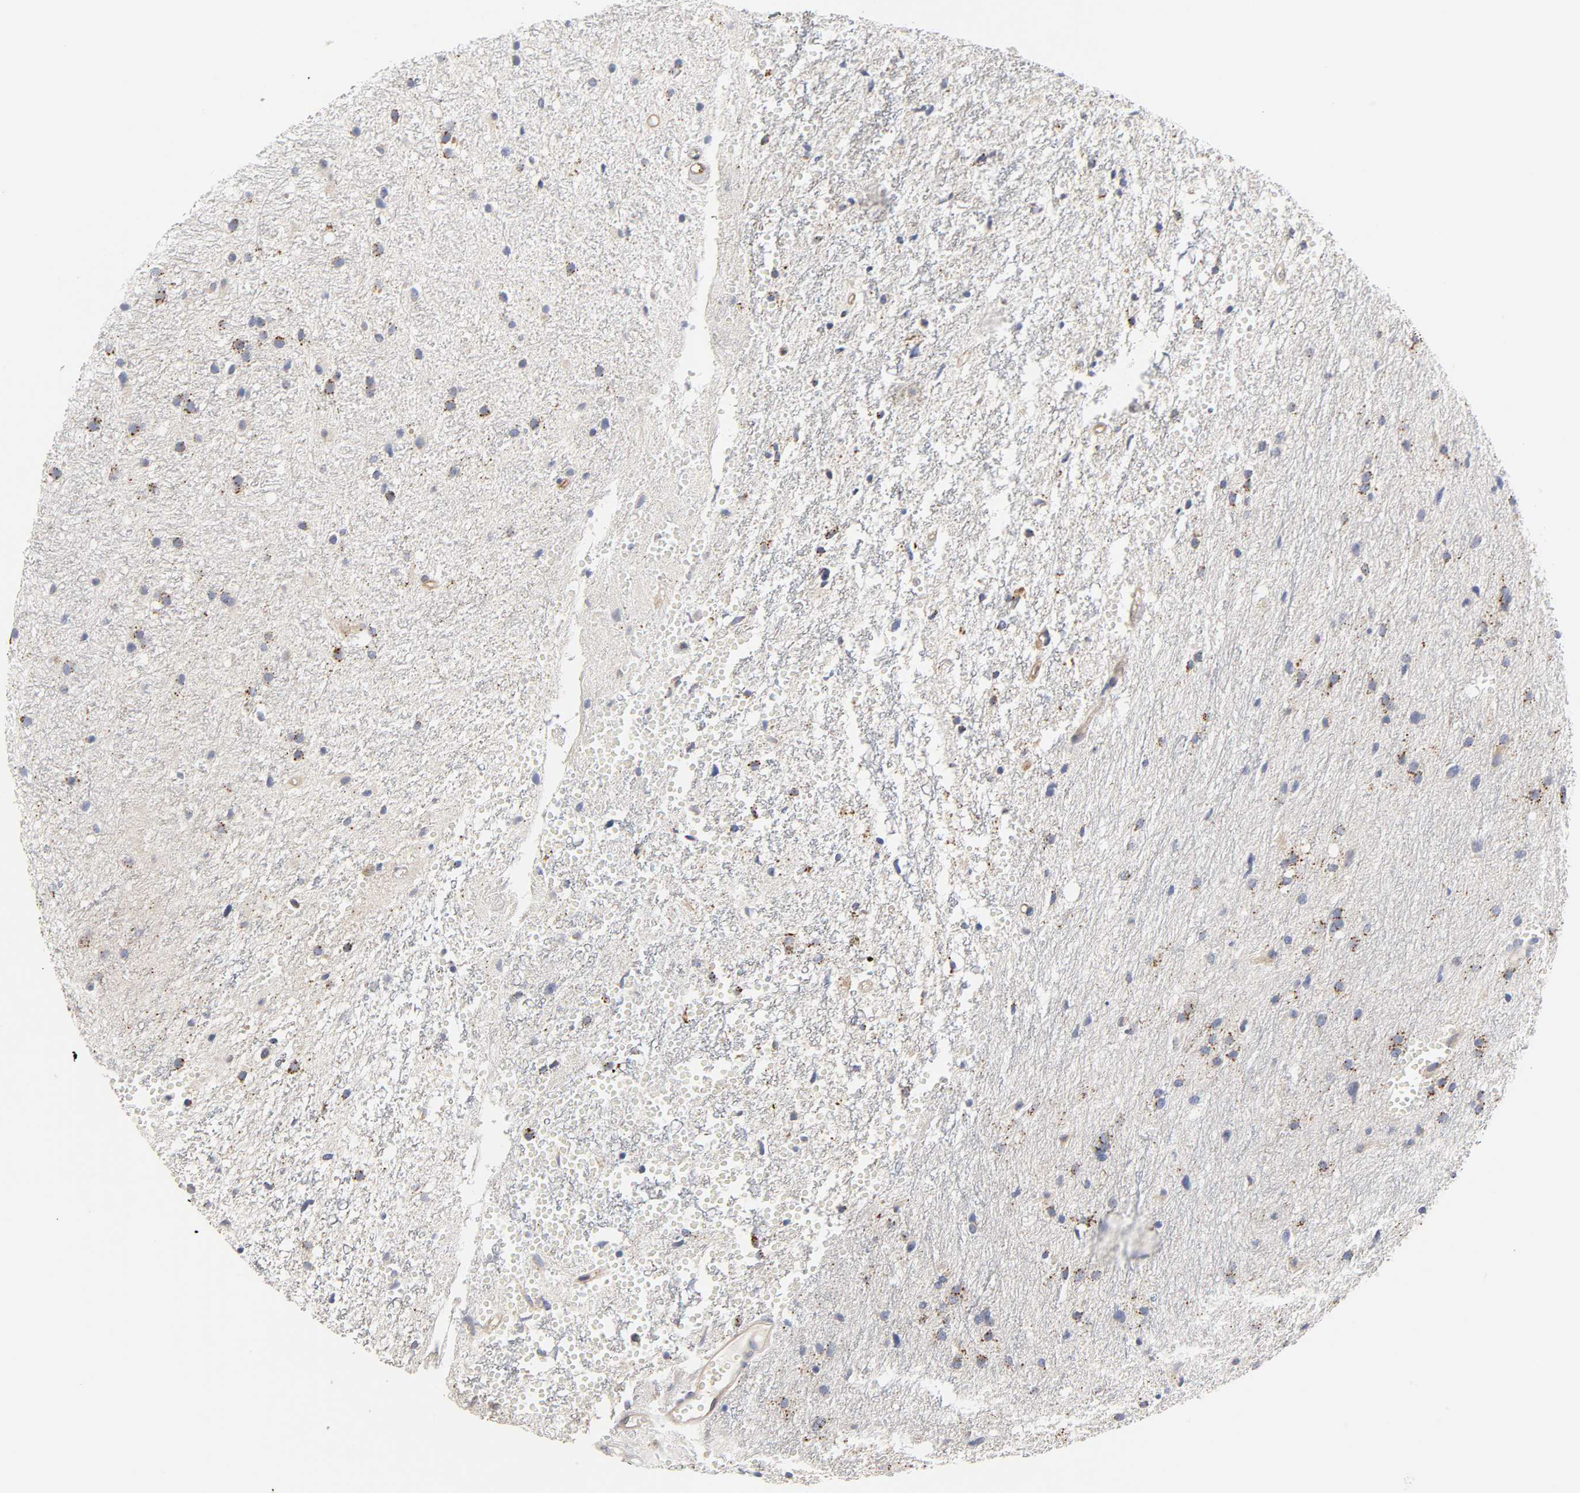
{"staining": {"intensity": "weak", "quantity": "25%-75%", "location": "cytoplasmic/membranous"}, "tissue": "glioma", "cell_type": "Tumor cells", "image_type": "cancer", "snomed": [{"axis": "morphology", "description": "Glioma, malignant, High grade"}, {"axis": "topography", "description": "Brain"}], "caption": "An IHC histopathology image of tumor tissue is shown. Protein staining in brown shows weak cytoplasmic/membranous positivity in glioma within tumor cells.", "gene": "C17orf75", "patient": {"sex": "female", "age": 59}}